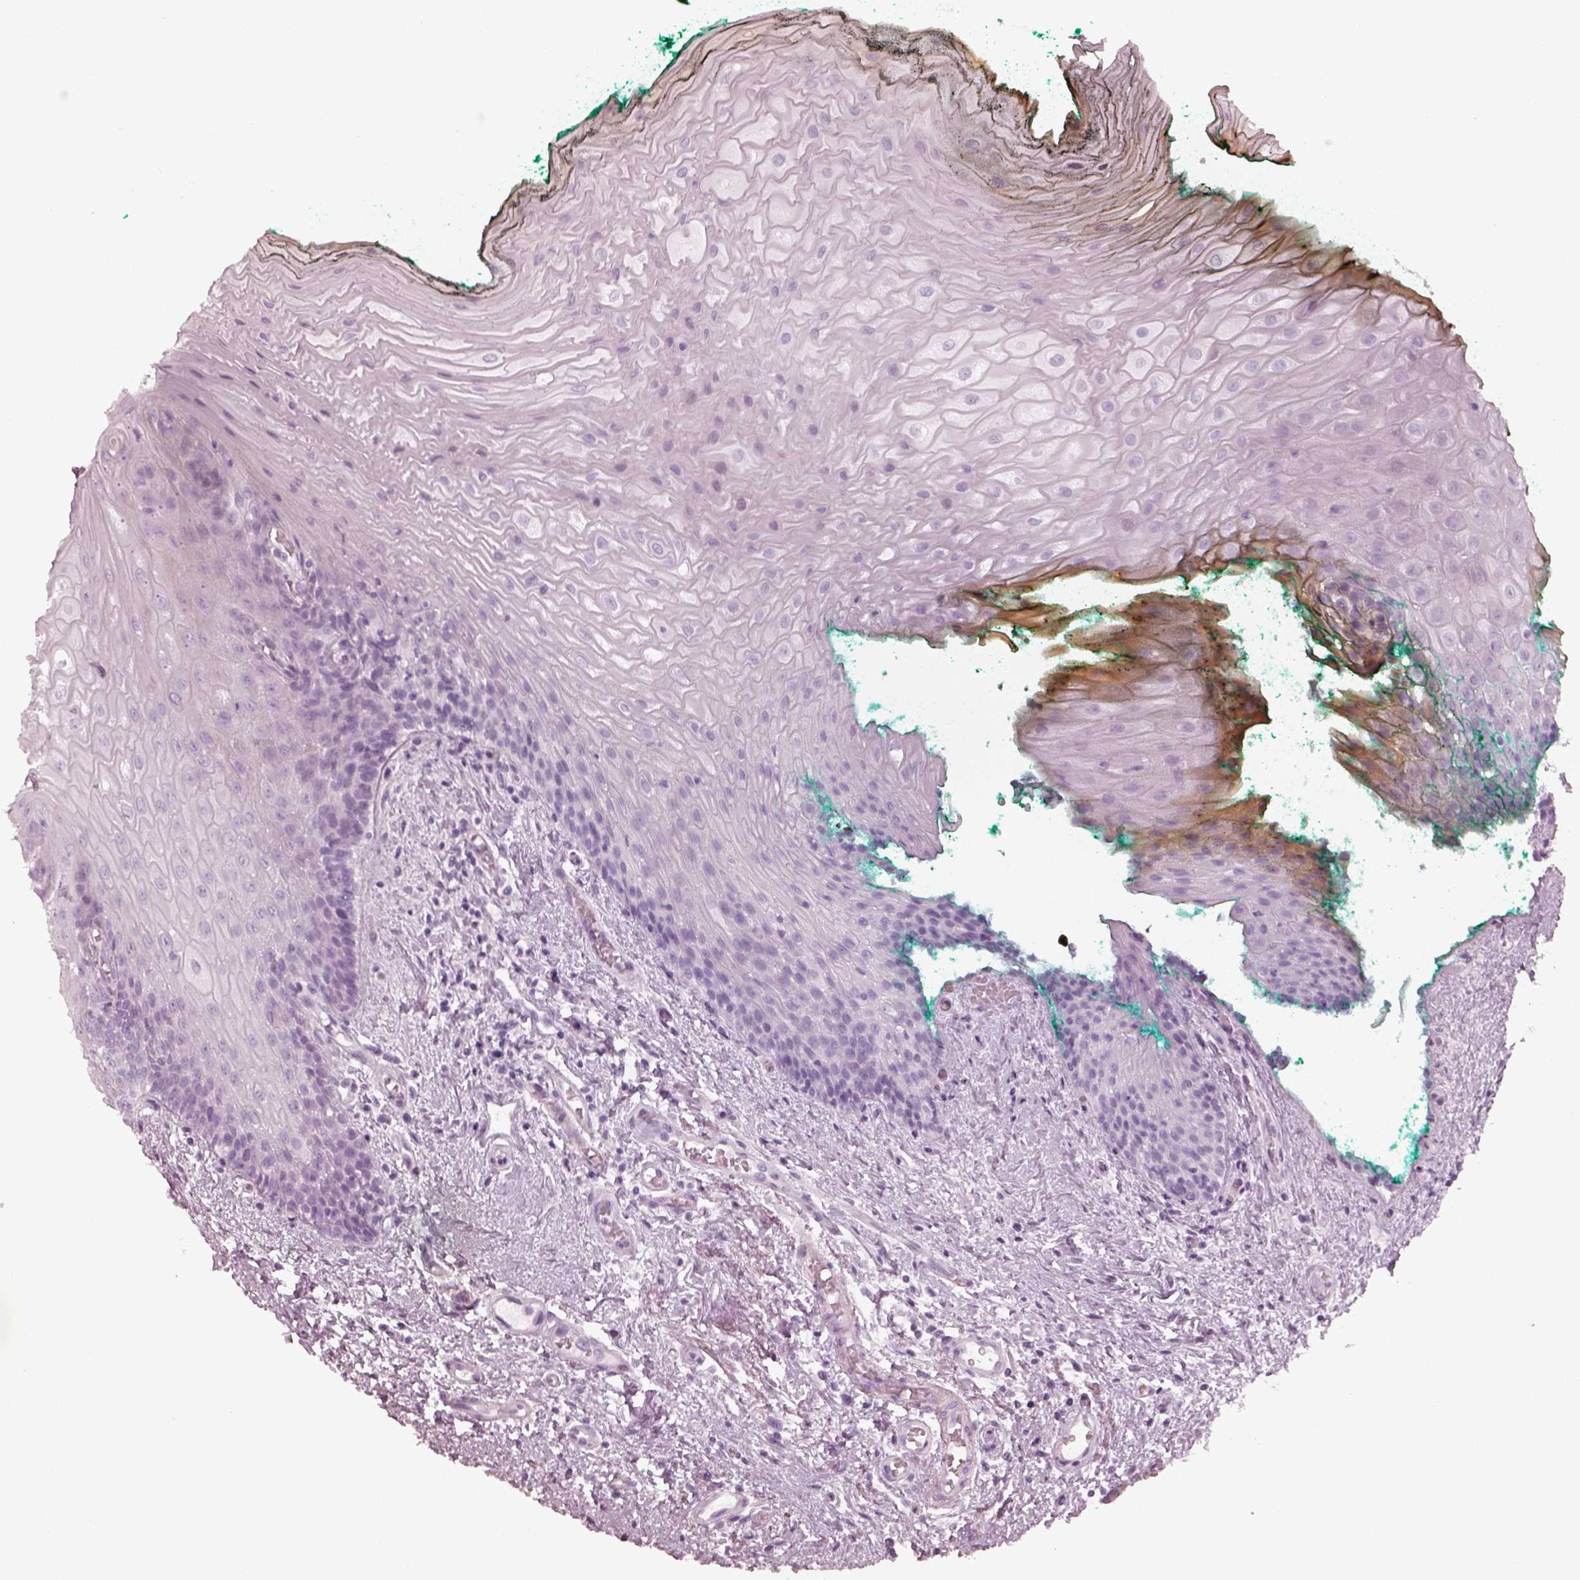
{"staining": {"intensity": "negative", "quantity": "none", "location": "none"}, "tissue": "oral mucosa", "cell_type": "Squamous epithelial cells", "image_type": "normal", "snomed": [{"axis": "morphology", "description": "Normal tissue, NOS"}, {"axis": "topography", "description": "Oral tissue"}], "caption": "The IHC histopathology image has no significant staining in squamous epithelial cells of oral mucosa.", "gene": "ENSG00000289258", "patient": {"sex": "female", "age": 68}}